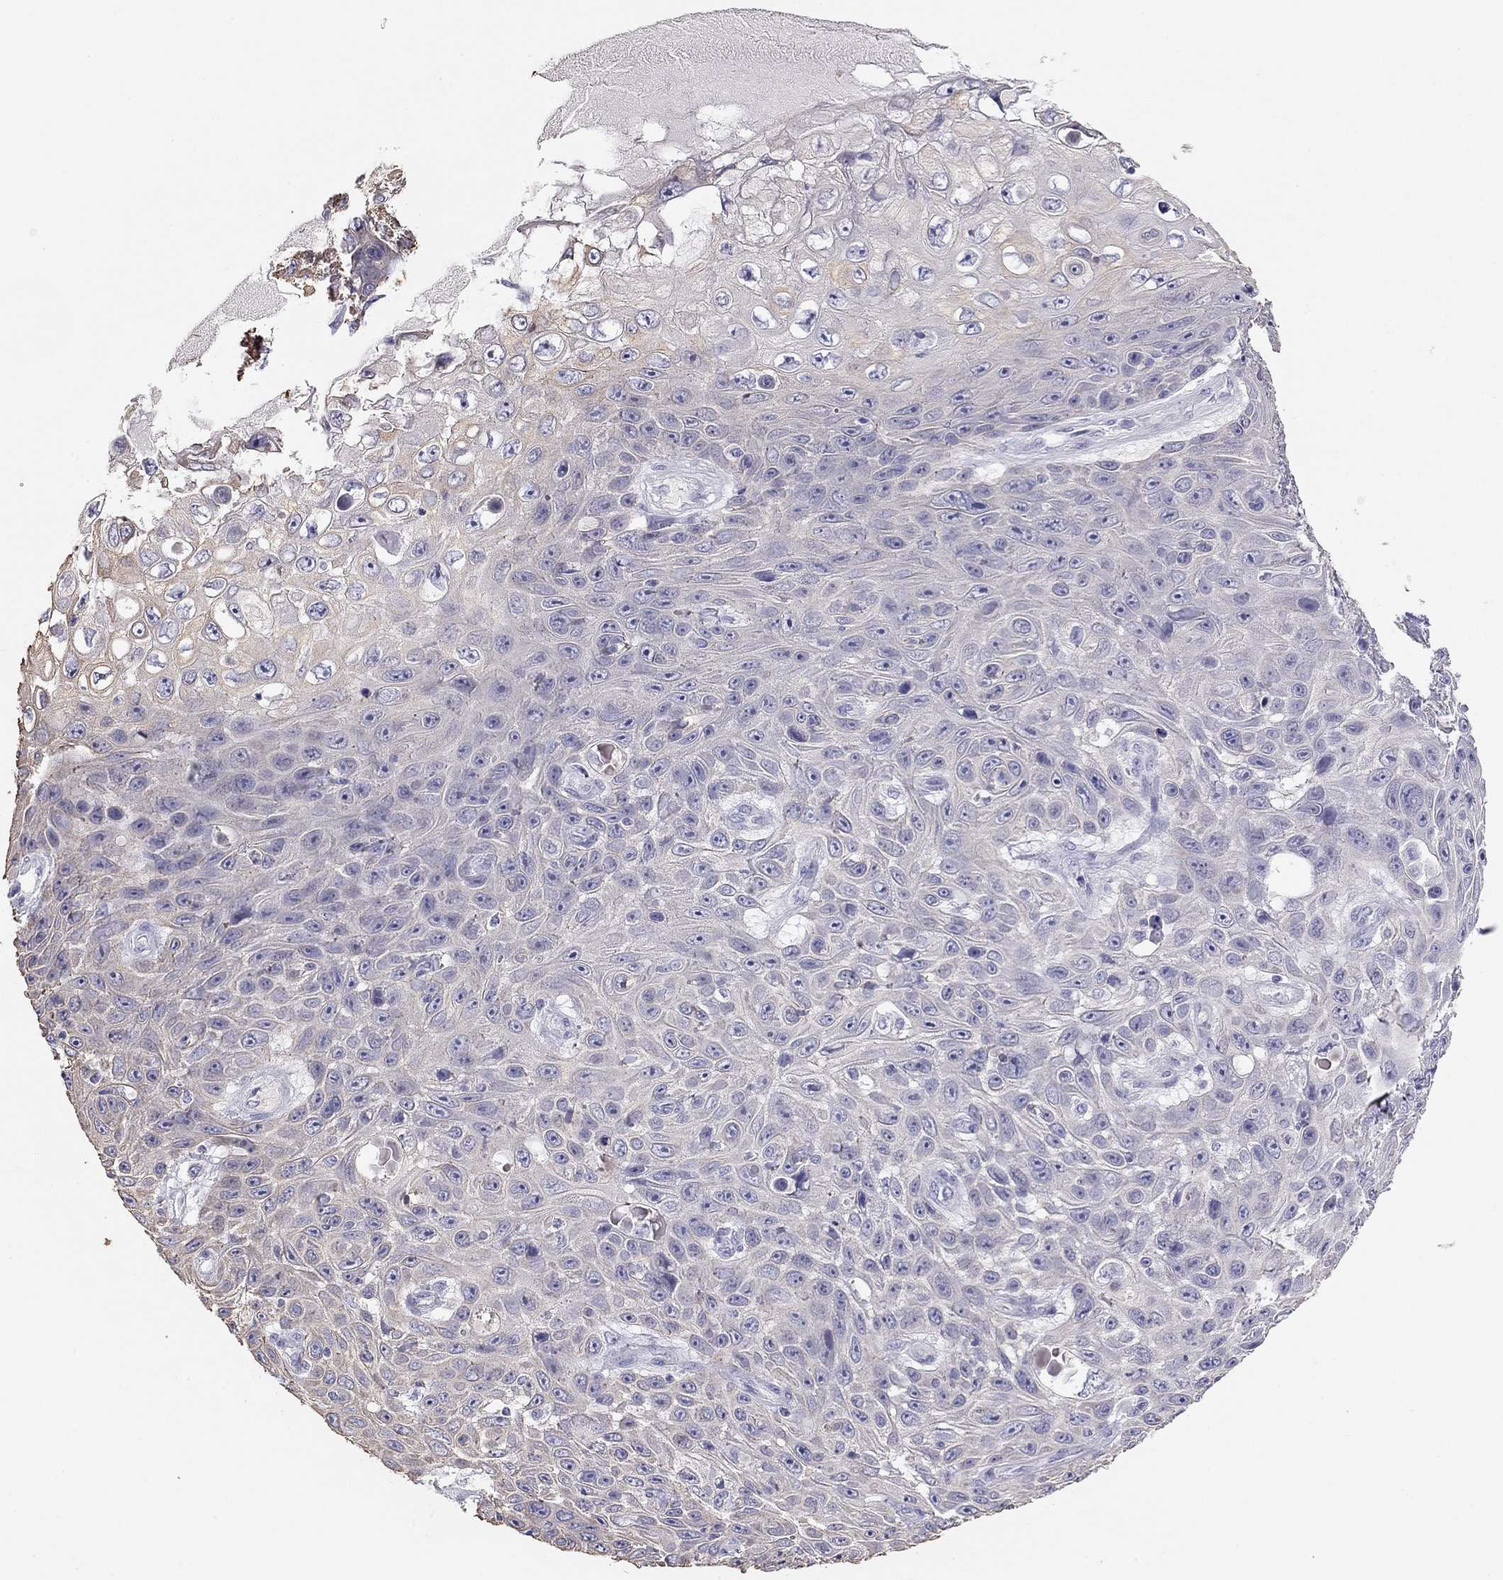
{"staining": {"intensity": "weak", "quantity": "<25%", "location": "cytoplasmic/membranous"}, "tissue": "skin cancer", "cell_type": "Tumor cells", "image_type": "cancer", "snomed": [{"axis": "morphology", "description": "Squamous cell carcinoma, NOS"}, {"axis": "topography", "description": "Skin"}], "caption": "Immunohistochemistry (IHC) of skin cancer displays no positivity in tumor cells.", "gene": "KCNV2", "patient": {"sex": "male", "age": 82}}